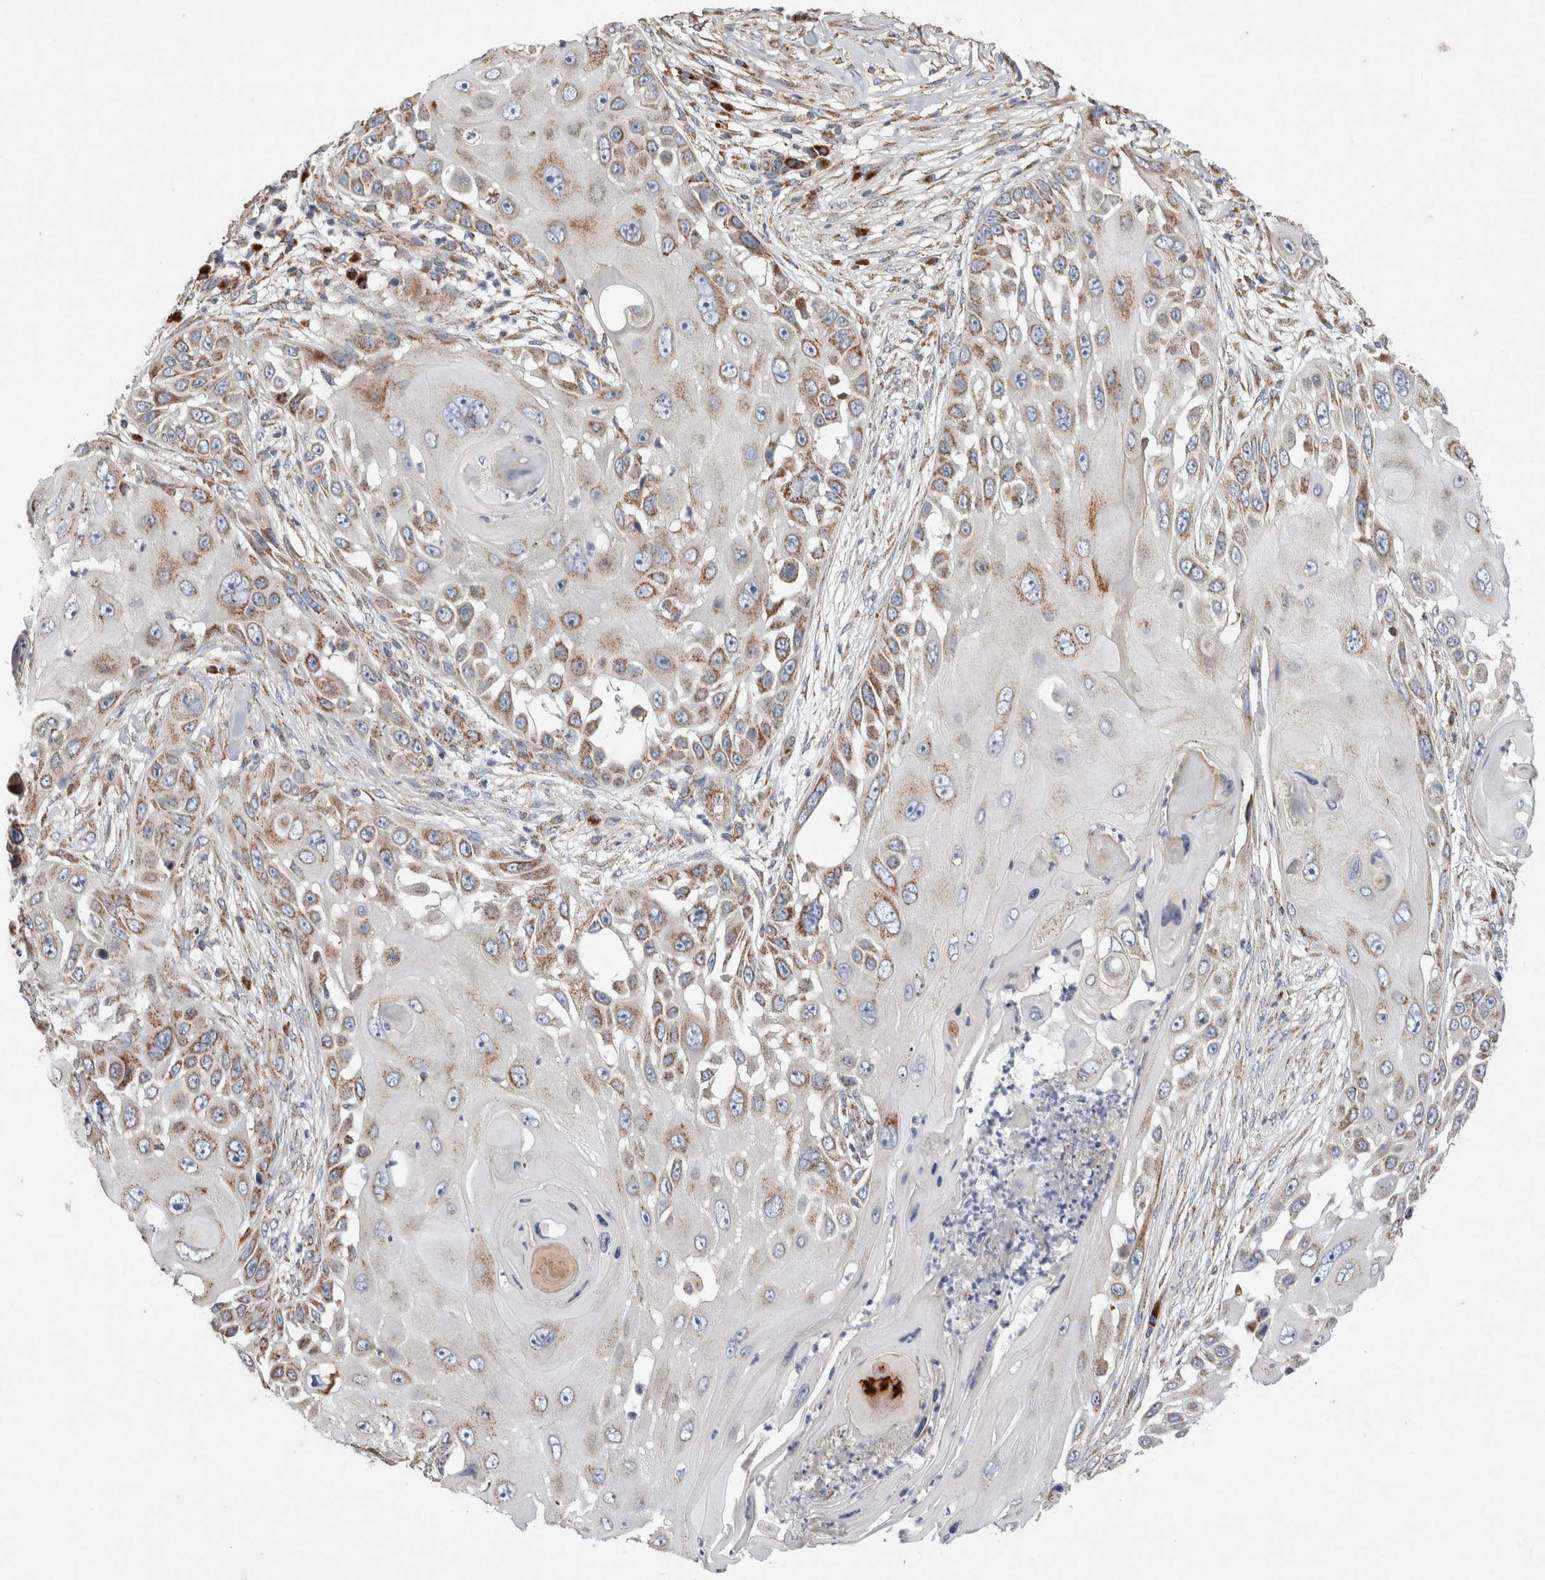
{"staining": {"intensity": "moderate", "quantity": "<25%", "location": "cytoplasmic/membranous"}, "tissue": "skin cancer", "cell_type": "Tumor cells", "image_type": "cancer", "snomed": [{"axis": "morphology", "description": "Squamous cell carcinoma, NOS"}, {"axis": "topography", "description": "Skin"}], "caption": "Skin cancer stained for a protein reveals moderate cytoplasmic/membranous positivity in tumor cells.", "gene": "IARS2", "patient": {"sex": "female", "age": 44}}